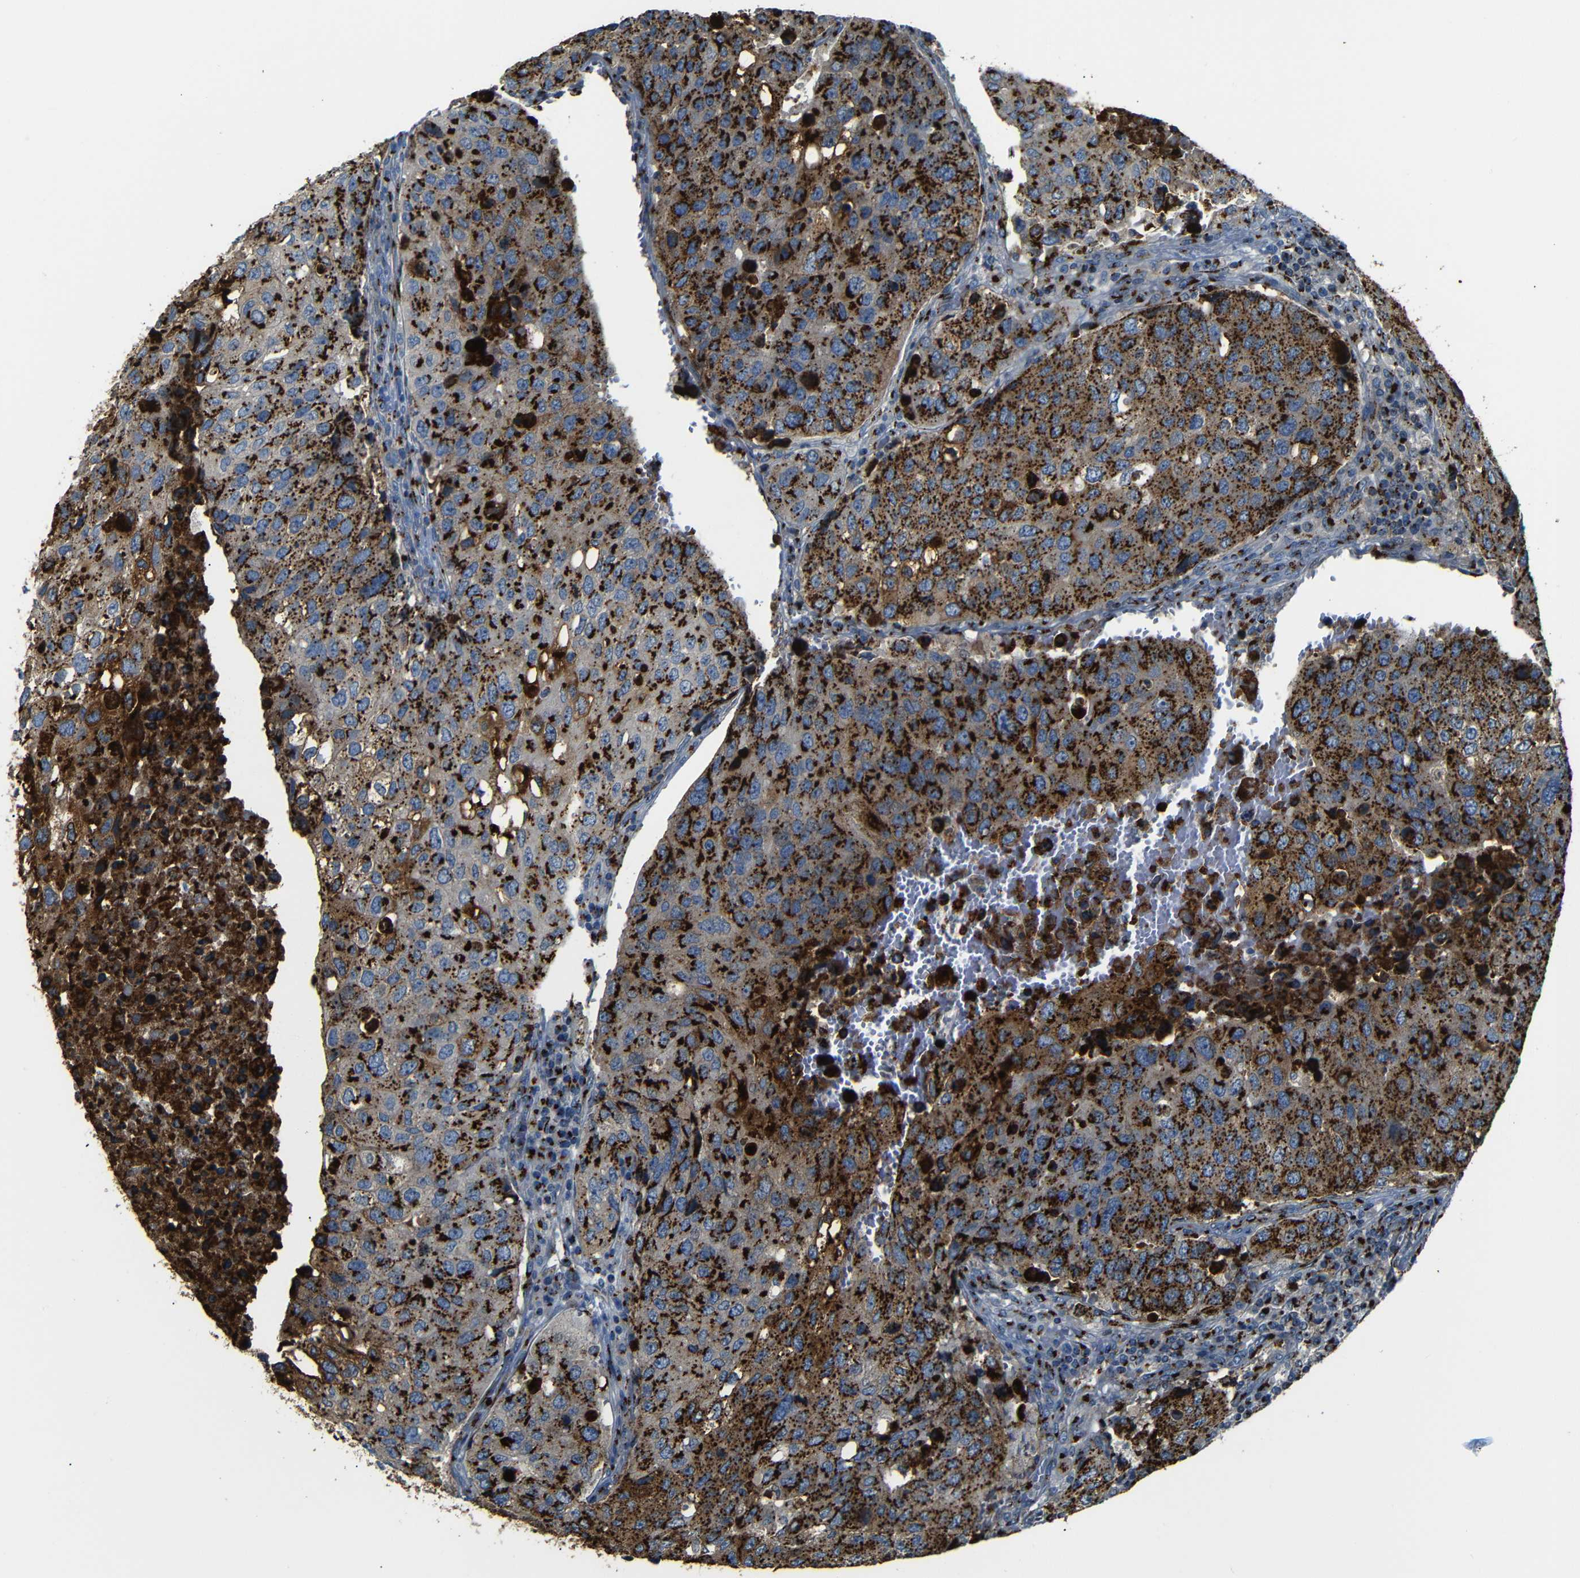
{"staining": {"intensity": "strong", "quantity": ">75%", "location": "cytoplasmic/membranous"}, "tissue": "urothelial cancer", "cell_type": "Tumor cells", "image_type": "cancer", "snomed": [{"axis": "morphology", "description": "Urothelial carcinoma, High grade"}, {"axis": "topography", "description": "Lymph node"}, {"axis": "topography", "description": "Urinary bladder"}], "caption": "Immunohistochemistry staining of urothelial cancer, which exhibits high levels of strong cytoplasmic/membranous positivity in approximately >75% of tumor cells indicating strong cytoplasmic/membranous protein positivity. The staining was performed using DAB (brown) for protein detection and nuclei were counterstained in hematoxylin (blue).", "gene": "TGOLN2", "patient": {"sex": "male", "age": 51}}